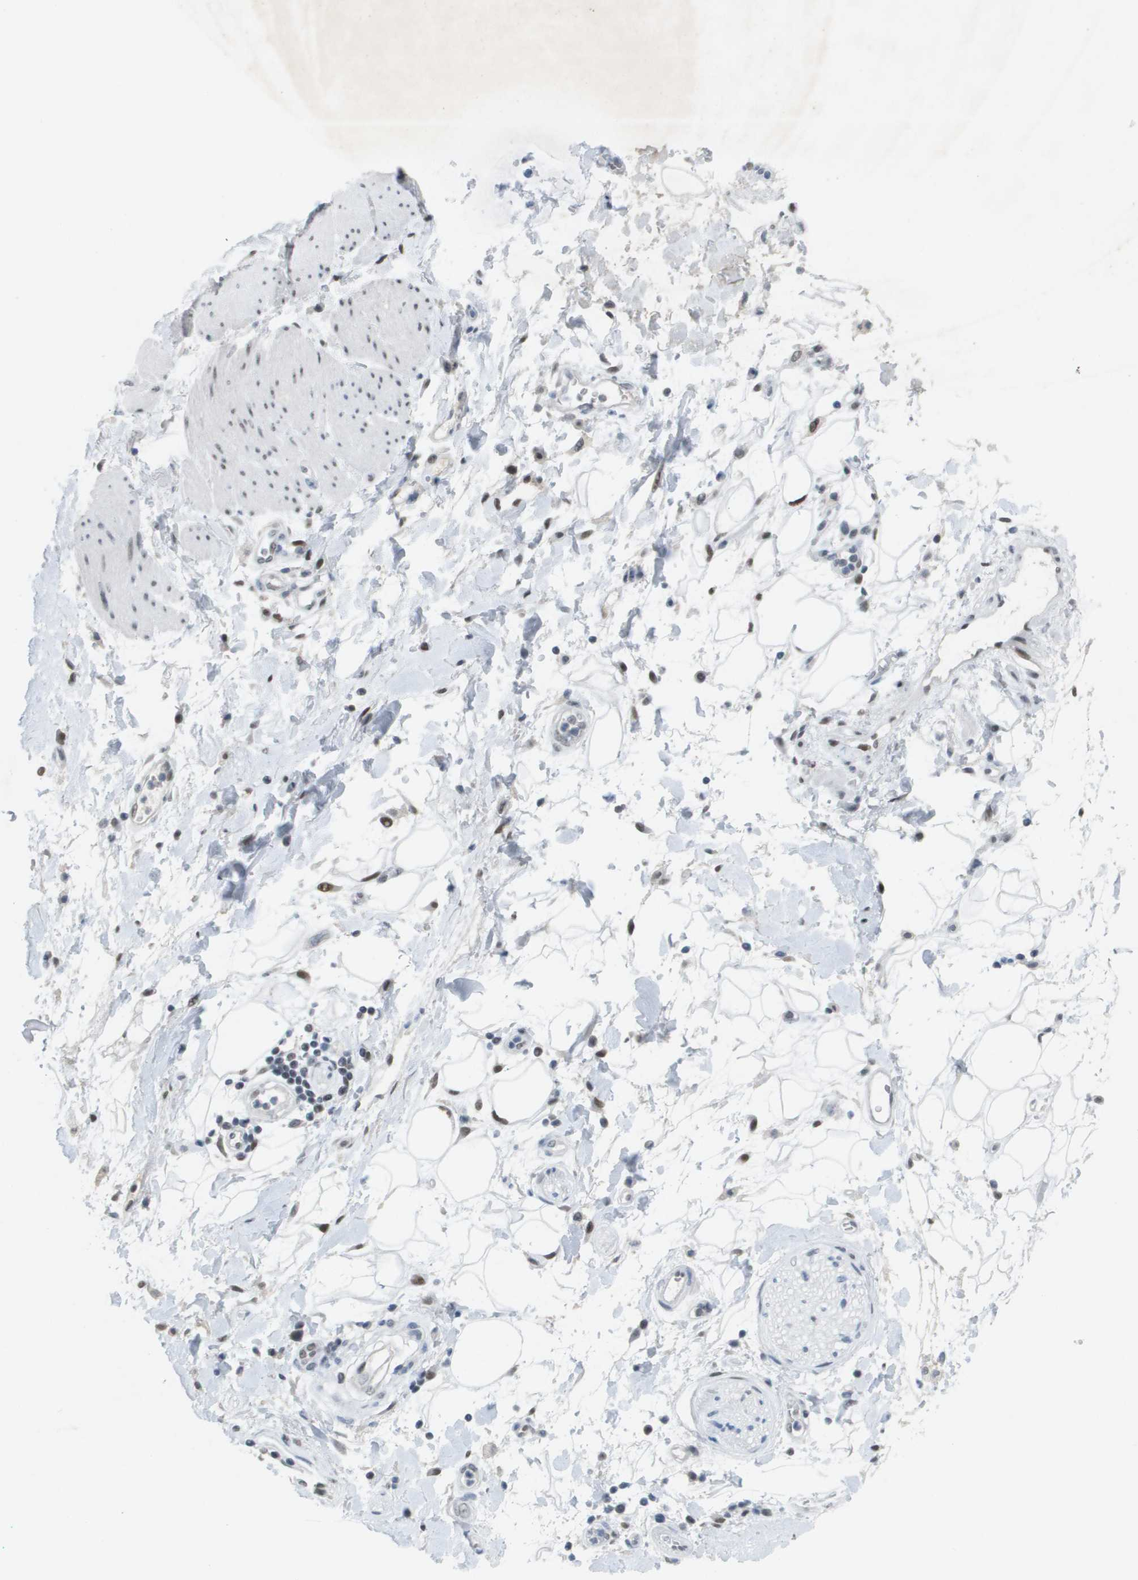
{"staining": {"intensity": "moderate", "quantity": "<25%", "location": "nuclear"}, "tissue": "adipose tissue", "cell_type": "Adipocytes", "image_type": "normal", "snomed": [{"axis": "morphology", "description": "Normal tissue, NOS"}, {"axis": "morphology", "description": "Adenocarcinoma, NOS"}, {"axis": "topography", "description": "Duodenum"}, {"axis": "topography", "description": "Peripheral nerve tissue"}], "caption": "Adipocytes show moderate nuclear expression in about <25% of cells in benign adipose tissue.", "gene": "TP53RK", "patient": {"sex": "female", "age": 60}}